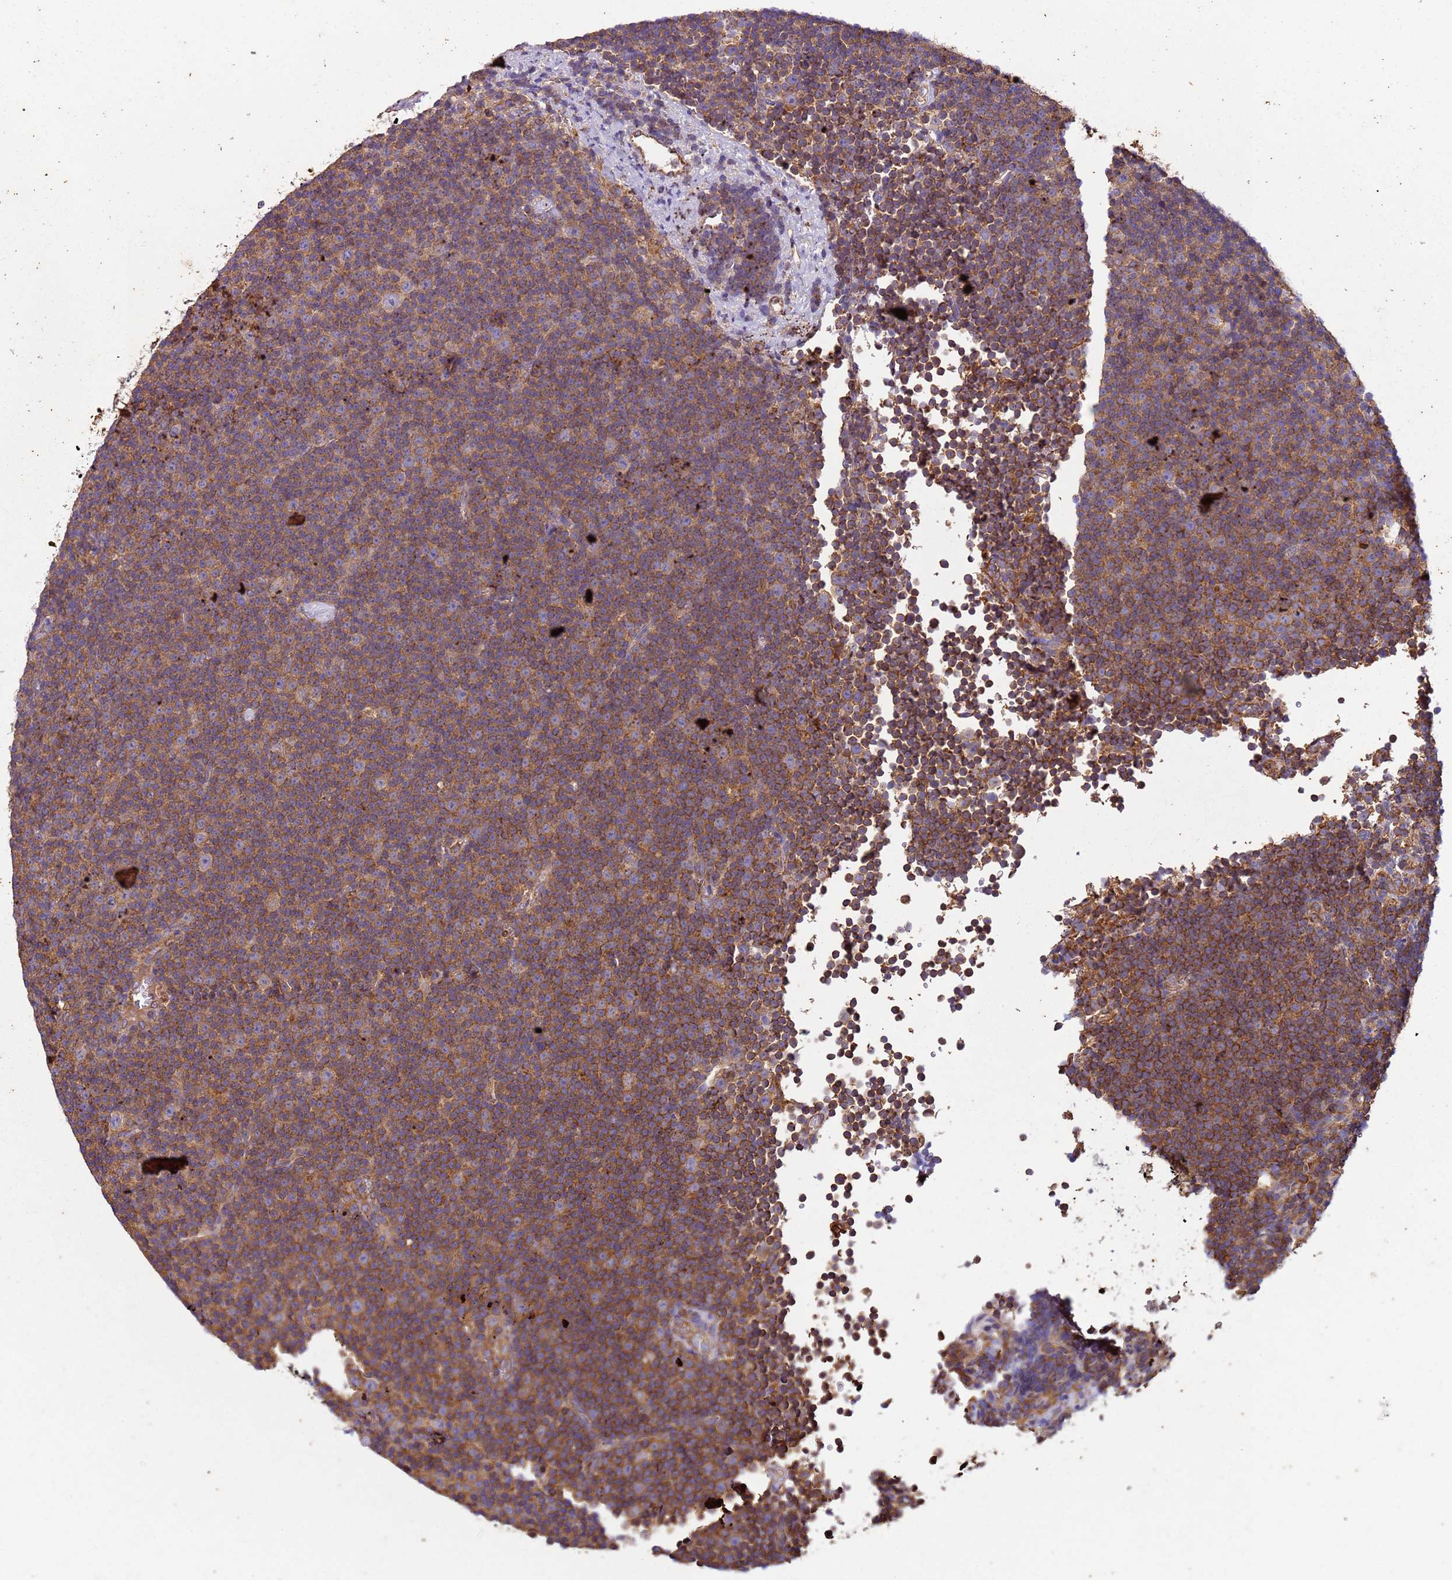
{"staining": {"intensity": "moderate", "quantity": ">75%", "location": "cytoplasmic/membranous"}, "tissue": "lymphoma", "cell_type": "Tumor cells", "image_type": "cancer", "snomed": [{"axis": "morphology", "description": "Malignant lymphoma, non-Hodgkin's type, Low grade"}, {"axis": "topography", "description": "Lymph node"}], "caption": "Tumor cells show medium levels of moderate cytoplasmic/membranous positivity in about >75% of cells in malignant lymphoma, non-Hodgkin's type (low-grade).", "gene": "RMND5A", "patient": {"sex": "female", "age": 67}}